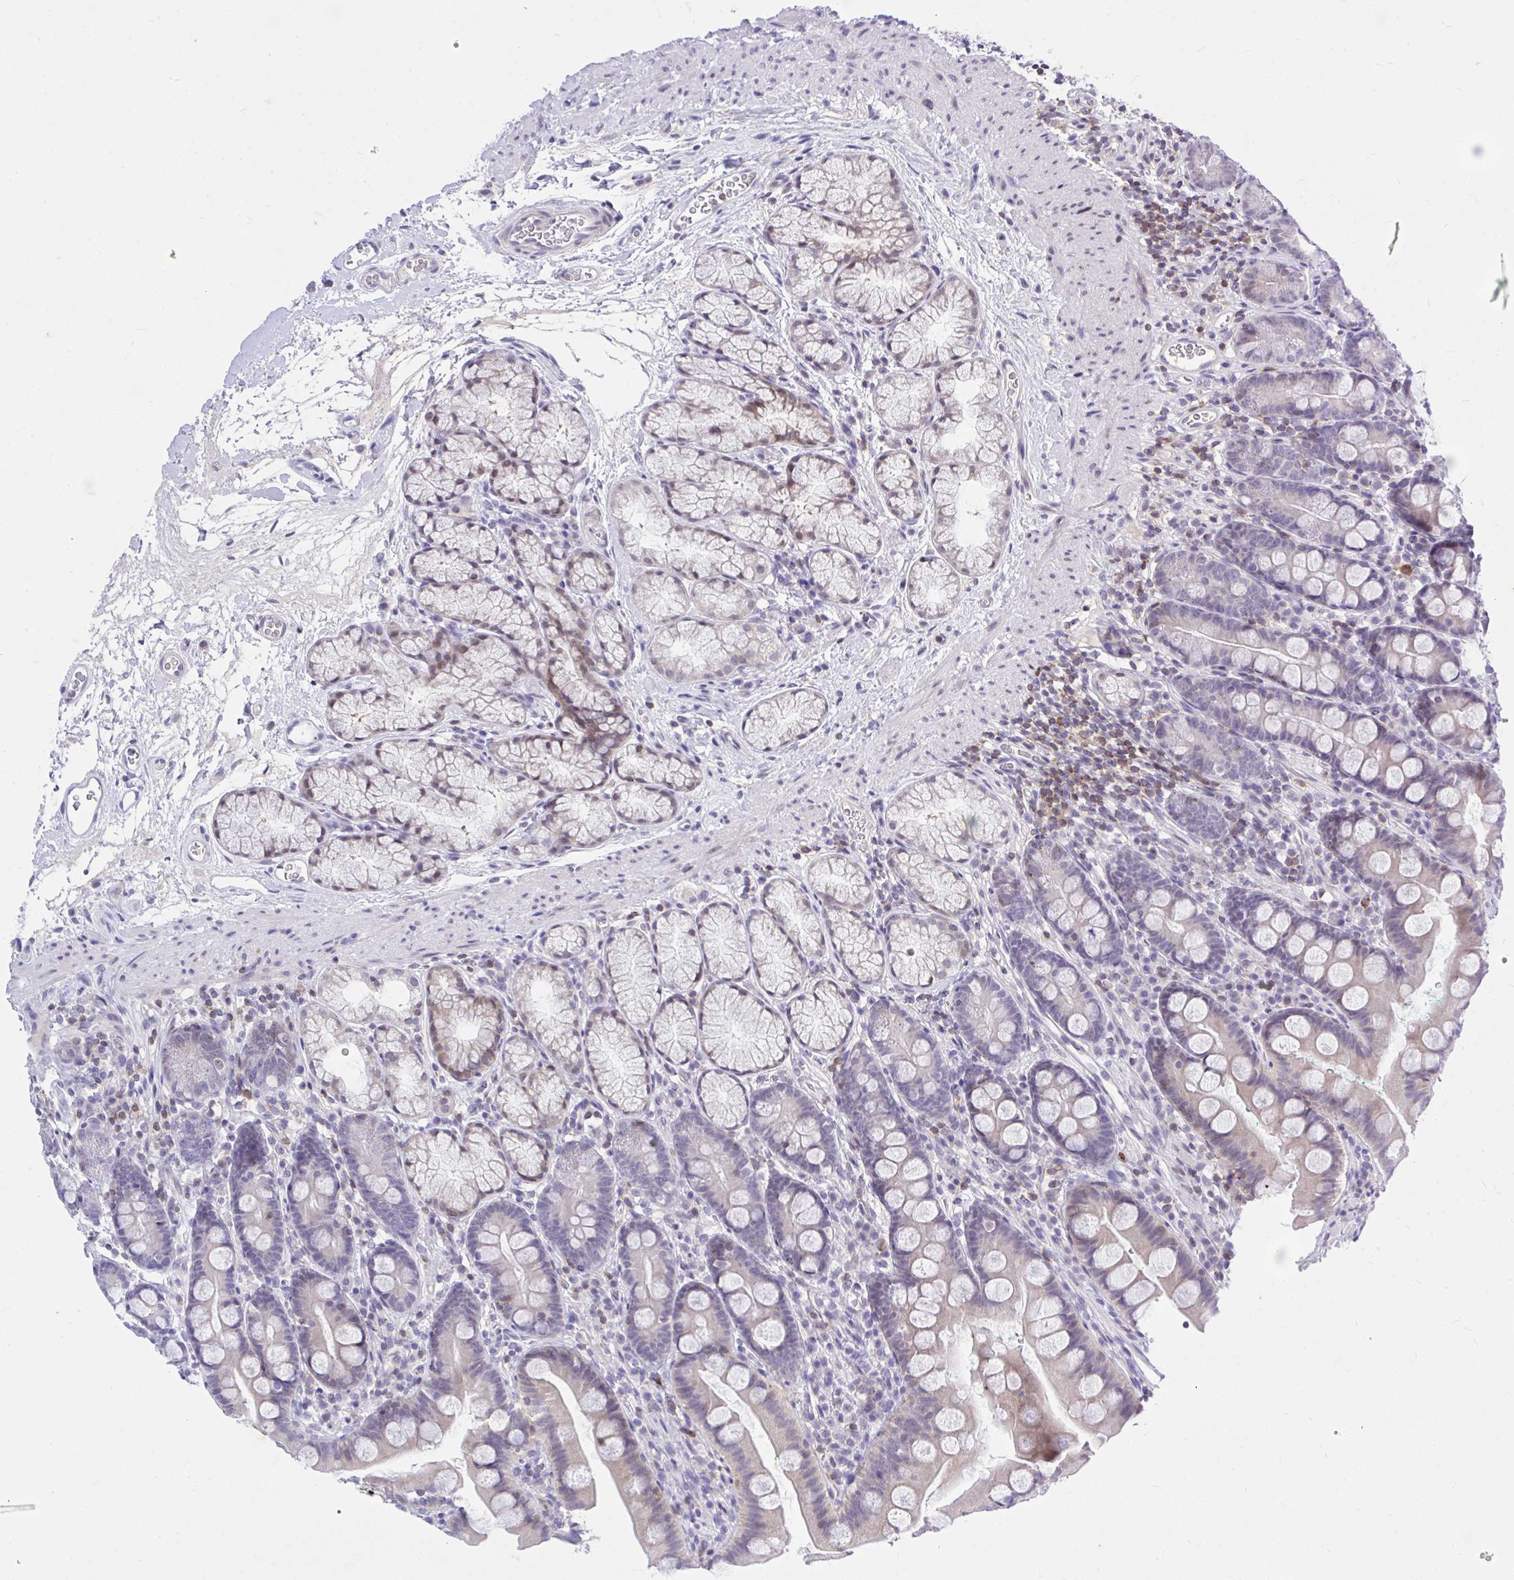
{"staining": {"intensity": "weak", "quantity": "<25%", "location": "cytoplasmic/membranous"}, "tissue": "duodenum", "cell_type": "Glandular cells", "image_type": "normal", "snomed": [{"axis": "morphology", "description": "Normal tissue, NOS"}, {"axis": "topography", "description": "Duodenum"}], "caption": "A high-resolution image shows IHC staining of benign duodenum, which shows no significant expression in glandular cells.", "gene": "CXCL8", "patient": {"sex": "female", "age": 67}}